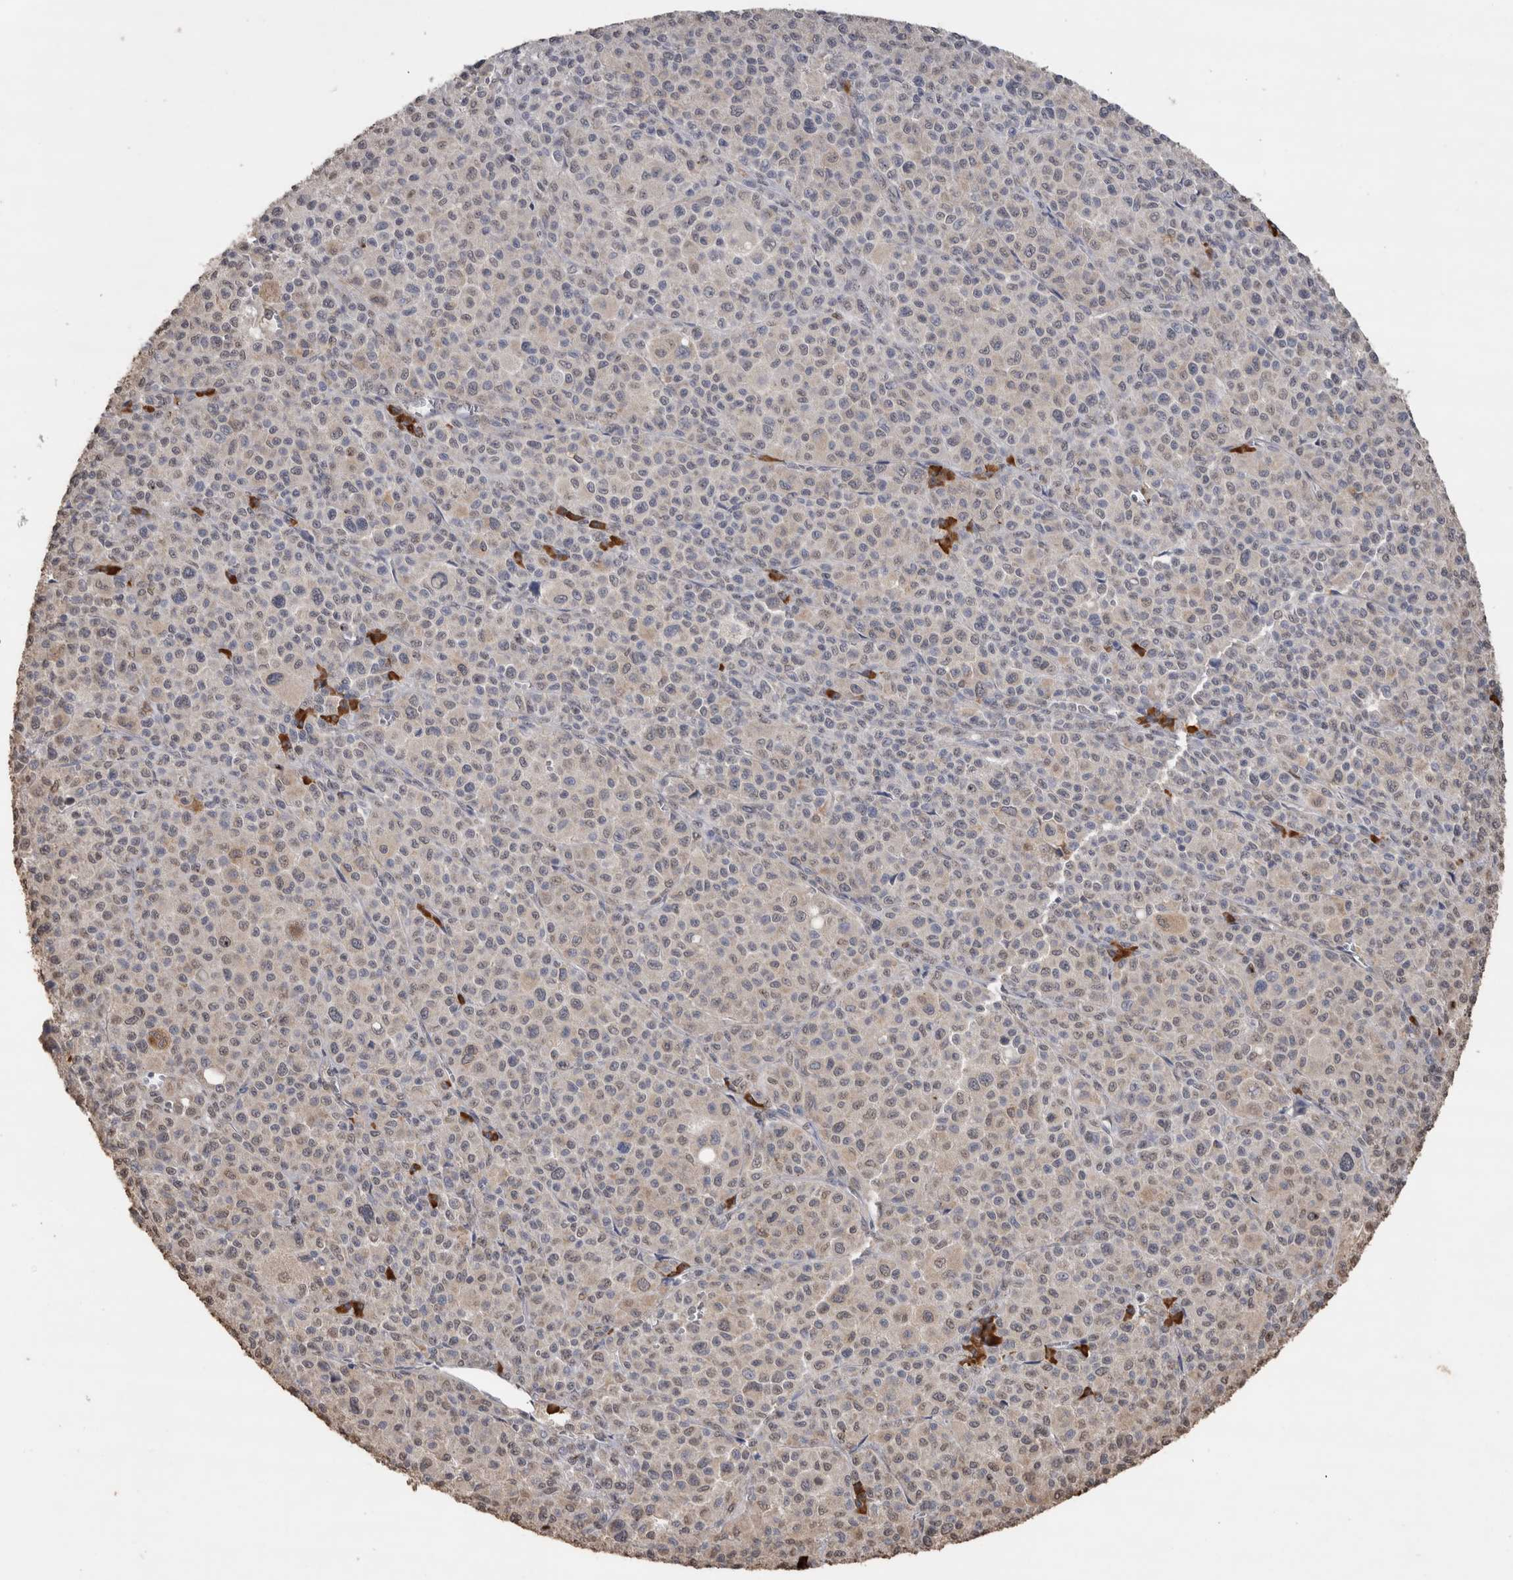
{"staining": {"intensity": "weak", "quantity": "<25%", "location": "cytoplasmic/membranous"}, "tissue": "melanoma", "cell_type": "Tumor cells", "image_type": "cancer", "snomed": [{"axis": "morphology", "description": "Malignant melanoma, Metastatic site"}, {"axis": "topography", "description": "Skin"}], "caption": "DAB immunohistochemical staining of malignant melanoma (metastatic site) exhibits no significant expression in tumor cells.", "gene": "CRELD2", "patient": {"sex": "female", "age": 74}}